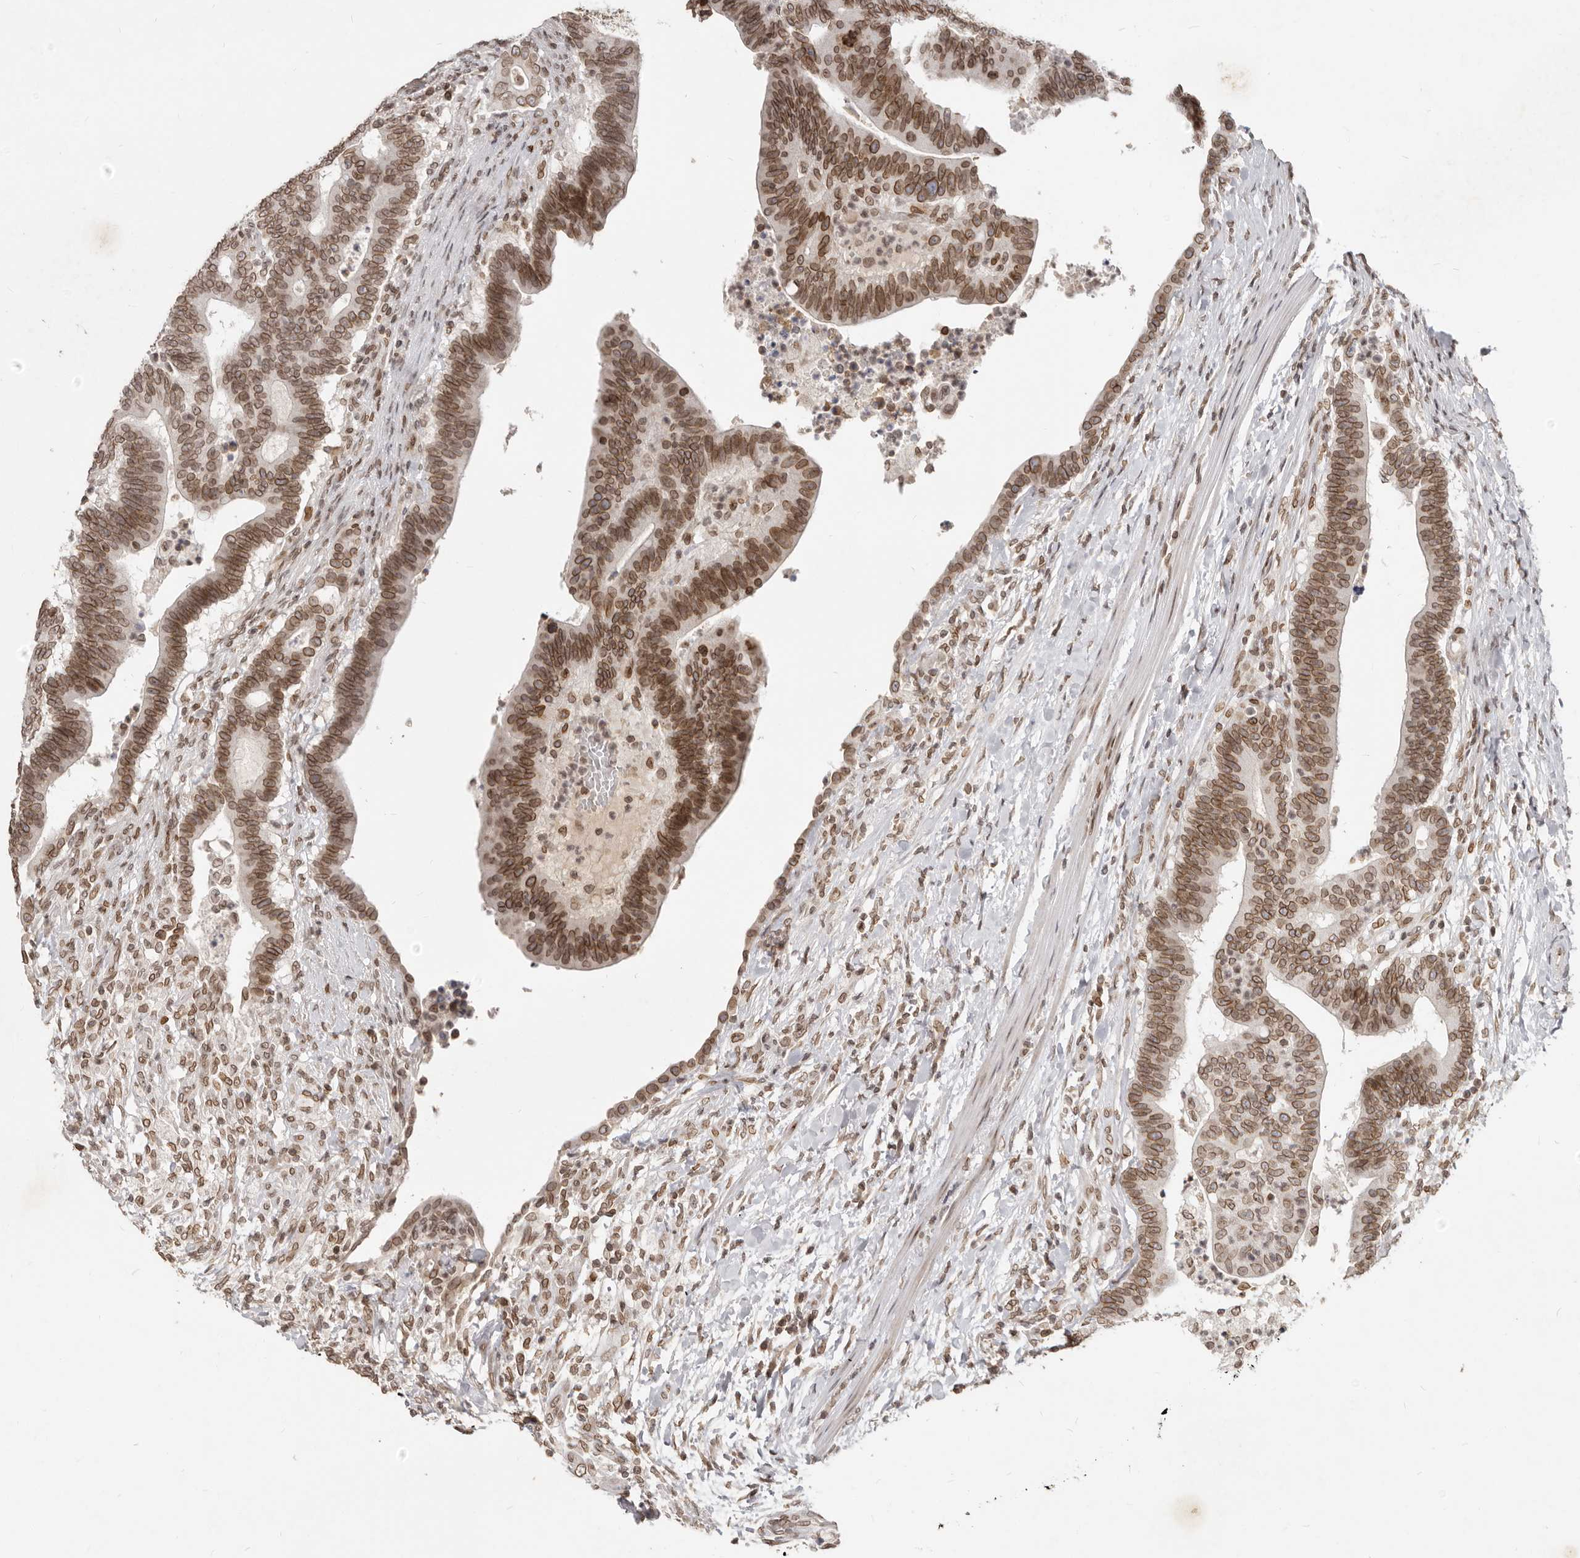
{"staining": {"intensity": "moderate", "quantity": ">75%", "location": "cytoplasmic/membranous,nuclear"}, "tissue": "colorectal cancer", "cell_type": "Tumor cells", "image_type": "cancer", "snomed": [{"axis": "morphology", "description": "Adenocarcinoma, NOS"}, {"axis": "topography", "description": "Colon"}], "caption": "Immunohistochemistry (IHC) (DAB (3,3'-diaminobenzidine)) staining of colorectal cancer exhibits moderate cytoplasmic/membranous and nuclear protein expression in about >75% of tumor cells. (DAB = brown stain, brightfield microscopy at high magnification).", "gene": "NUP153", "patient": {"sex": "female", "age": 66}}